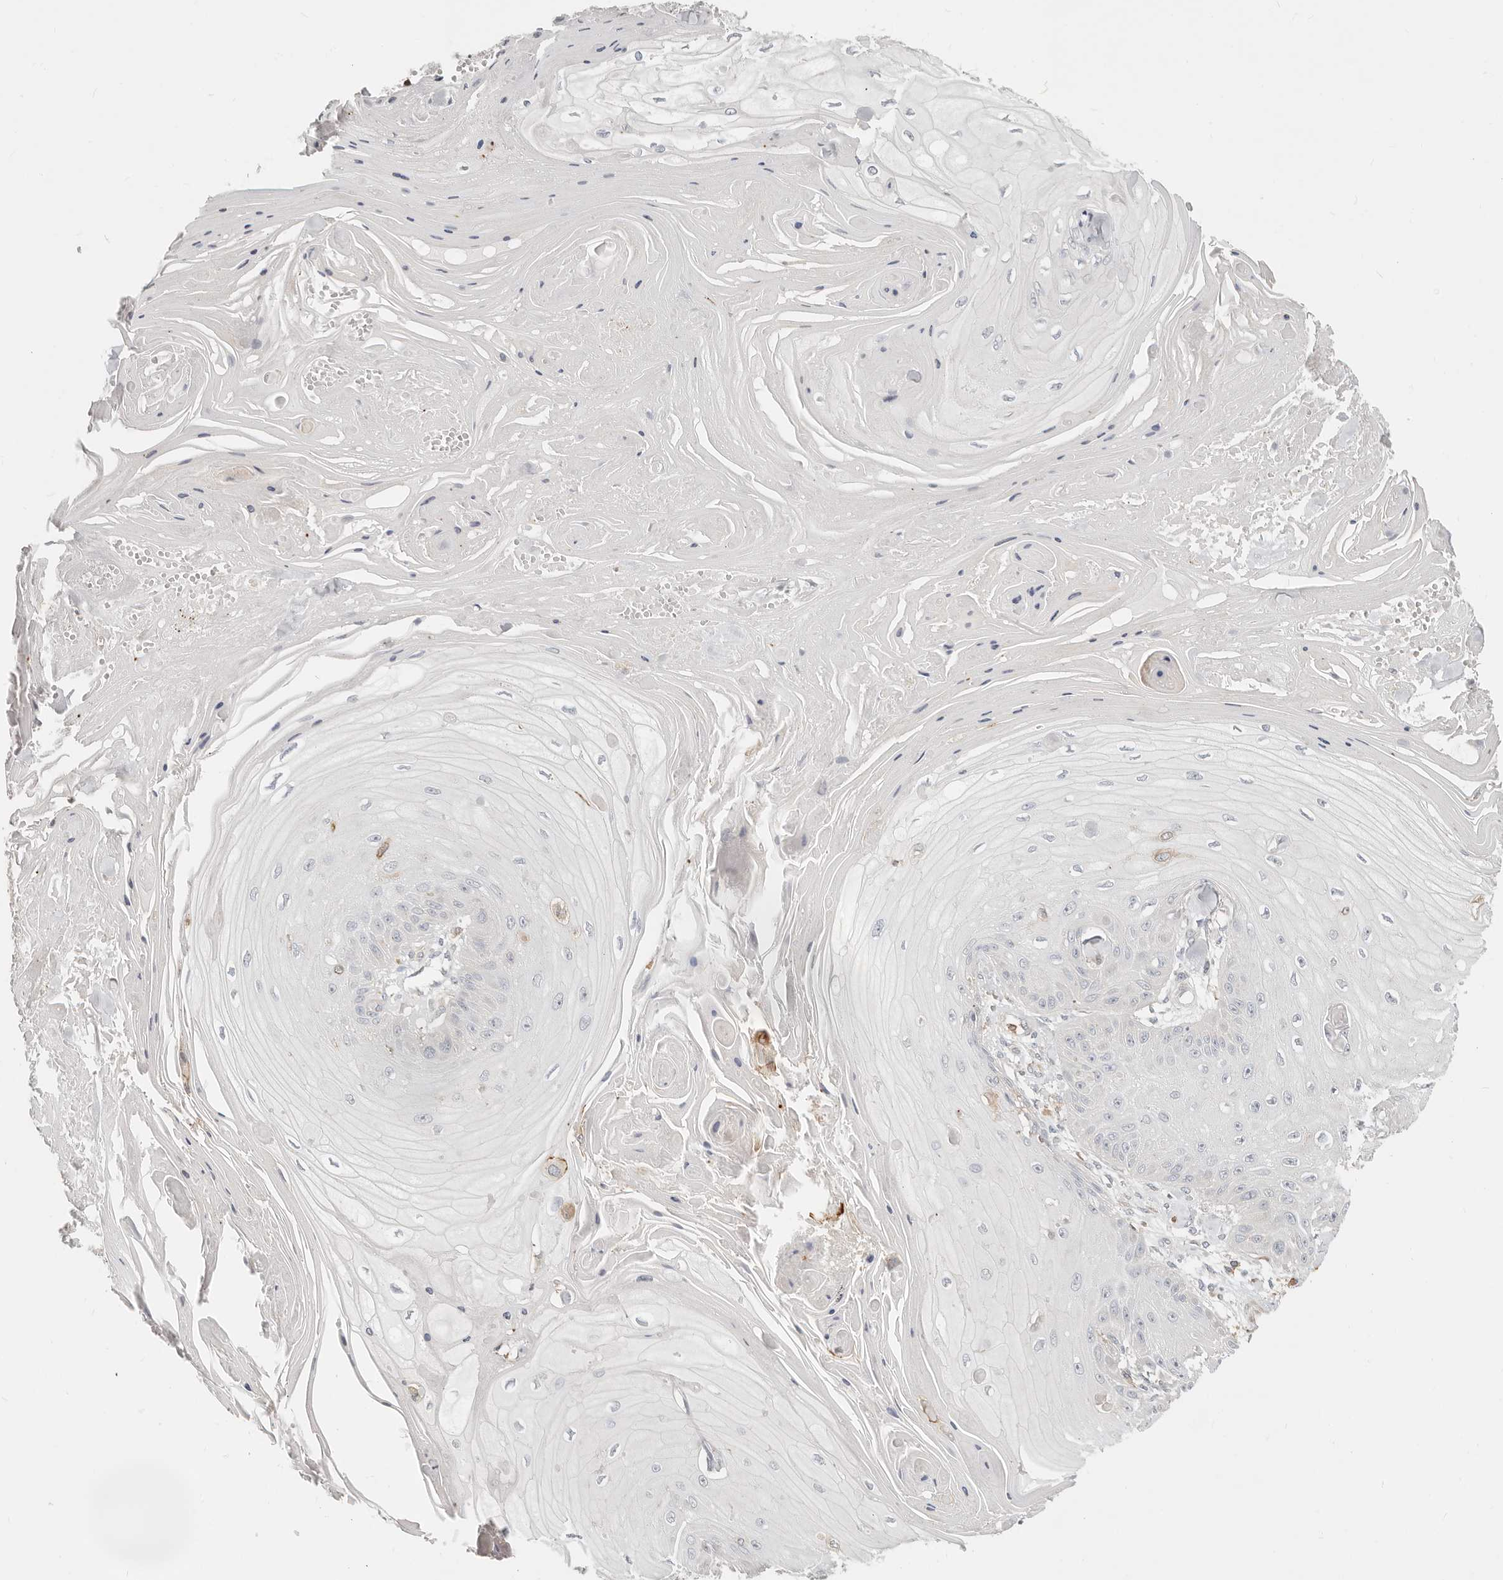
{"staining": {"intensity": "negative", "quantity": "none", "location": "none"}, "tissue": "skin cancer", "cell_type": "Tumor cells", "image_type": "cancer", "snomed": [{"axis": "morphology", "description": "Squamous cell carcinoma, NOS"}, {"axis": "topography", "description": "Skin"}], "caption": "High power microscopy micrograph of an immunohistochemistry (IHC) micrograph of skin squamous cell carcinoma, revealing no significant staining in tumor cells. (Stains: DAB immunohistochemistry (IHC) with hematoxylin counter stain, Microscopy: brightfield microscopy at high magnification).", "gene": "TMEM63B", "patient": {"sex": "male", "age": 74}}